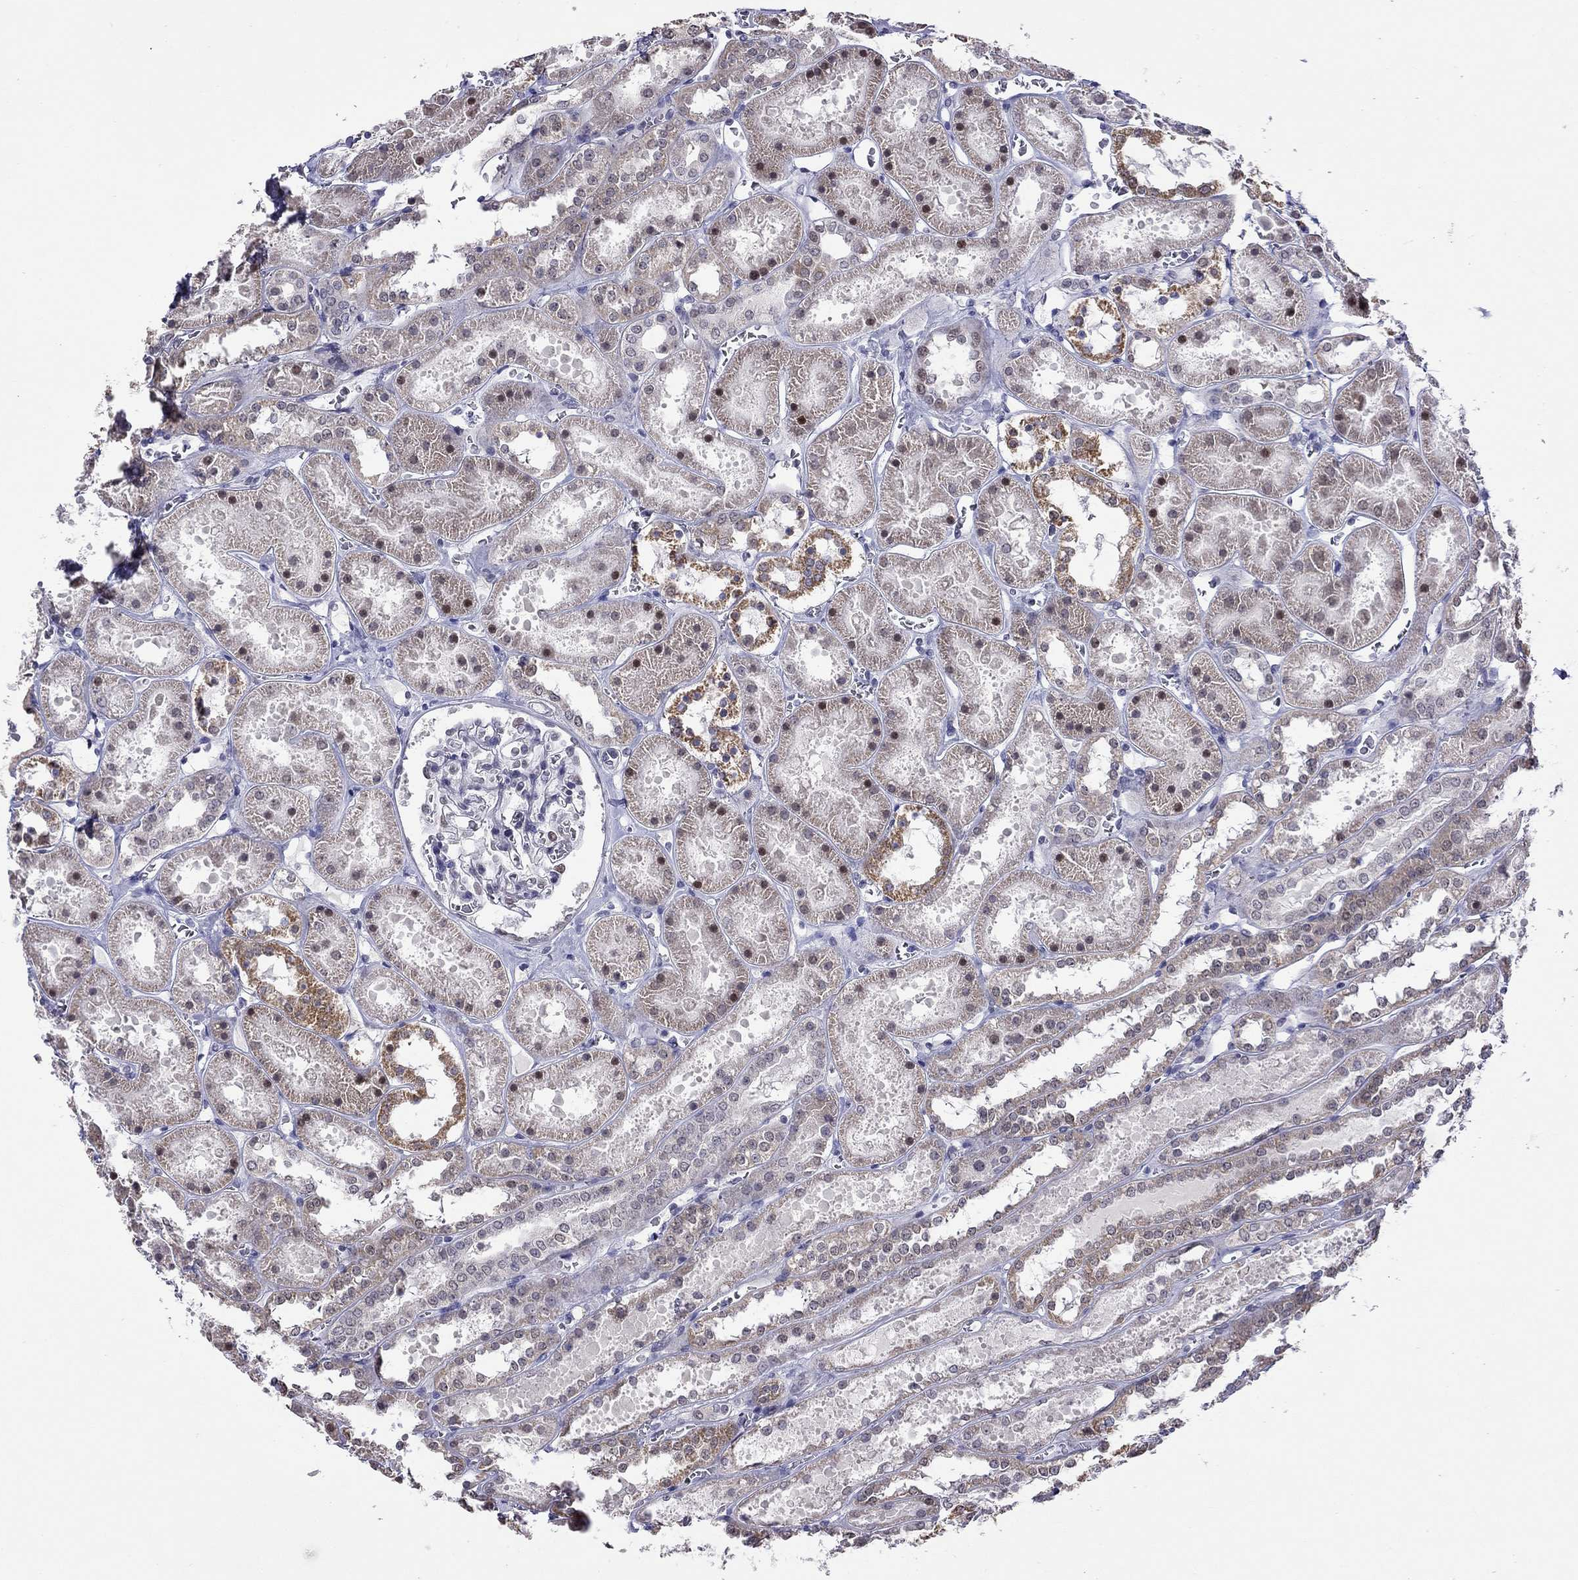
{"staining": {"intensity": "moderate", "quantity": "<25%", "location": "nuclear"}, "tissue": "kidney", "cell_type": "Cells in glomeruli", "image_type": "normal", "snomed": [{"axis": "morphology", "description": "Normal tissue, NOS"}, {"axis": "topography", "description": "Kidney"}], "caption": "High-power microscopy captured an immunohistochemistry micrograph of benign kidney, revealing moderate nuclear positivity in about <25% of cells in glomeruli.", "gene": "HES5", "patient": {"sex": "female", "age": 41}}